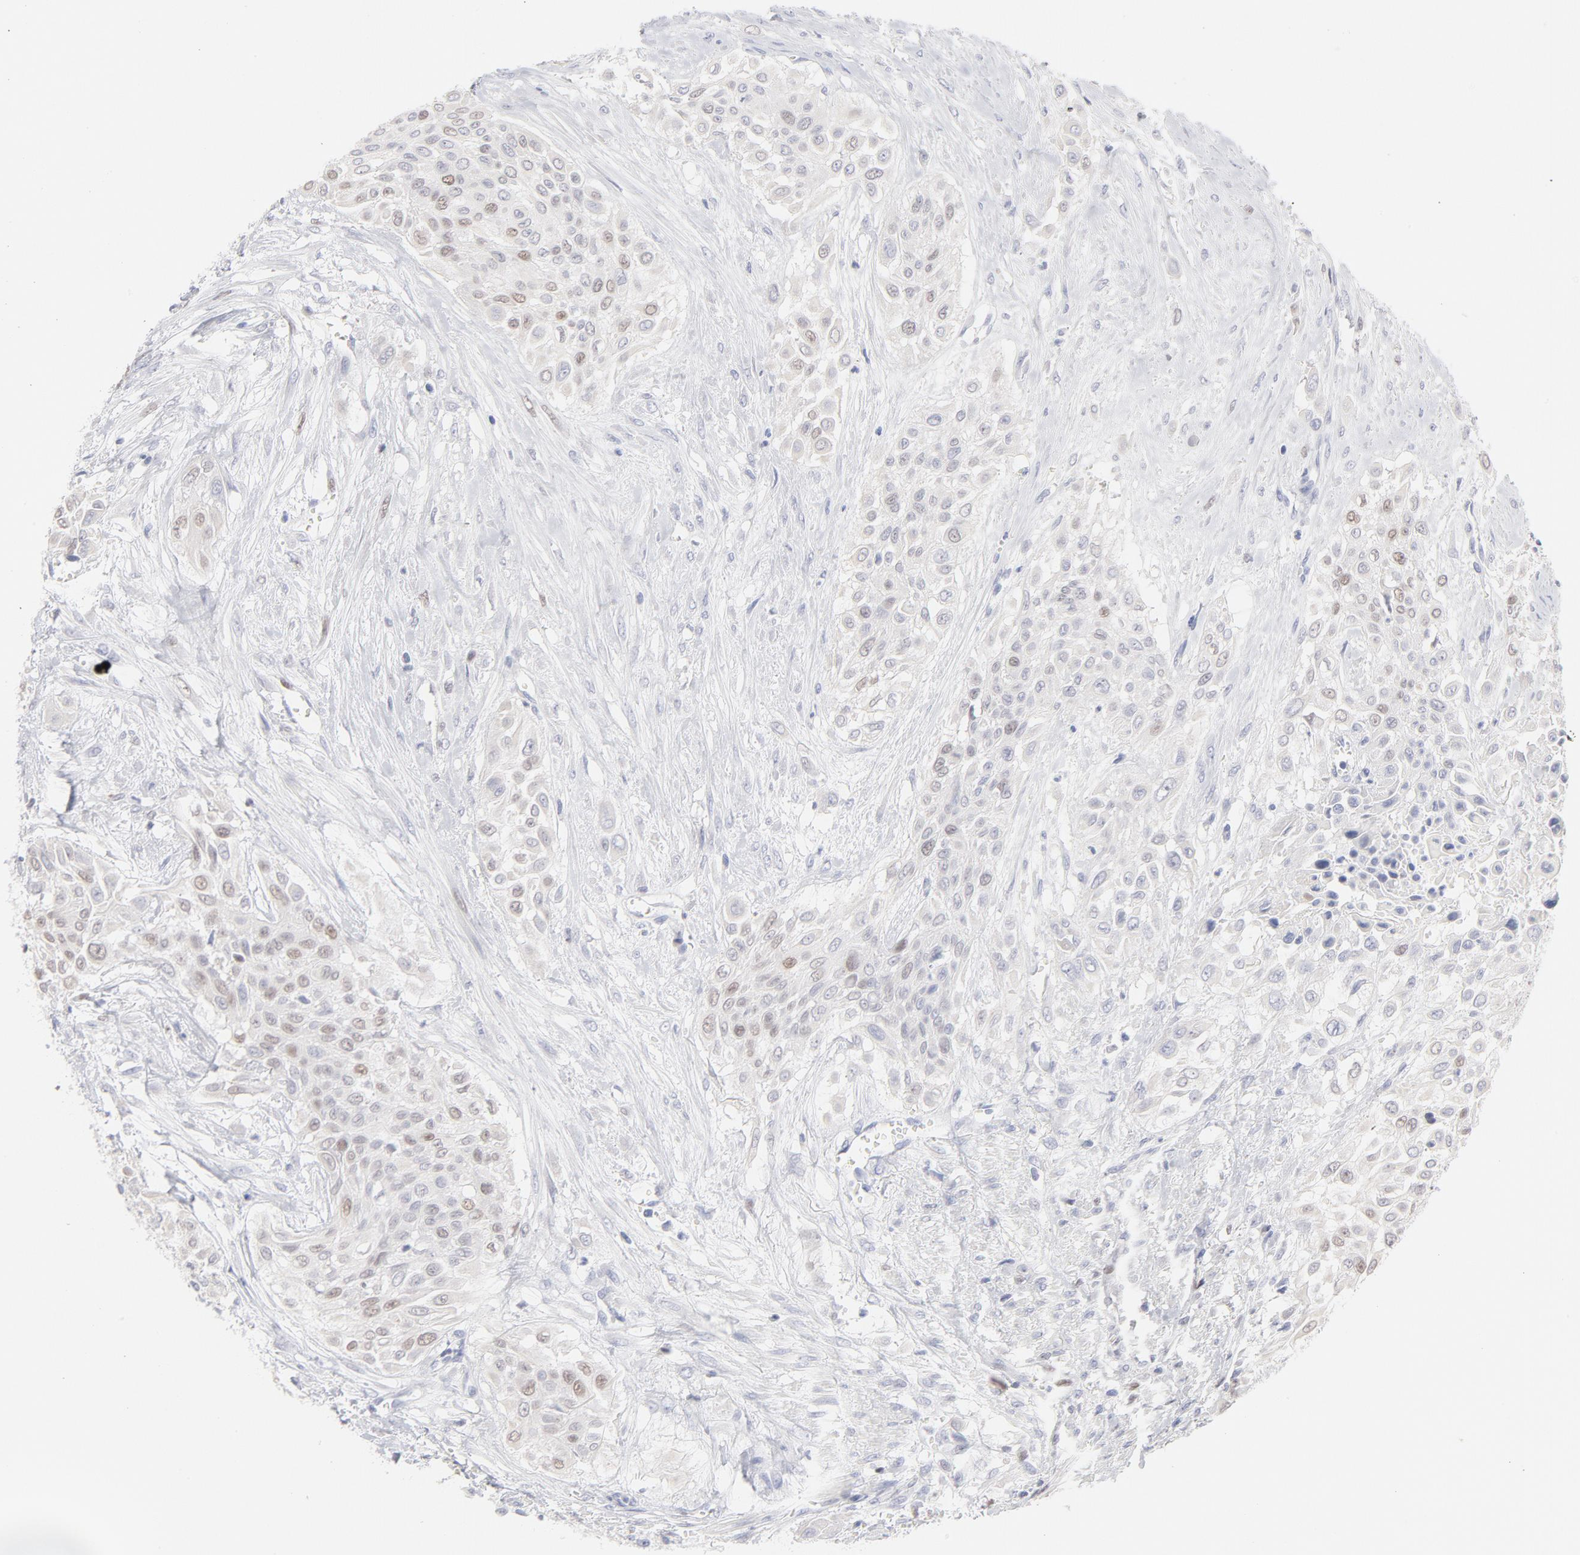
{"staining": {"intensity": "weak", "quantity": "25%-75%", "location": "nuclear"}, "tissue": "urothelial cancer", "cell_type": "Tumor cells", "image_type": "cancer", "snomed": [{"axis": "morphology", "description": "Urothelial carcinoma, High grade"}, {"axis": "topography", "description": "Urinary bladder"}], "caption": "Urothelial cancer was stained to show a protein in brown. There is low levels of weak nuclear positivity in about 25%-75% of tumor cells.", "gene": "MCM7", "patient": {"sex": "male", "age": 57}}